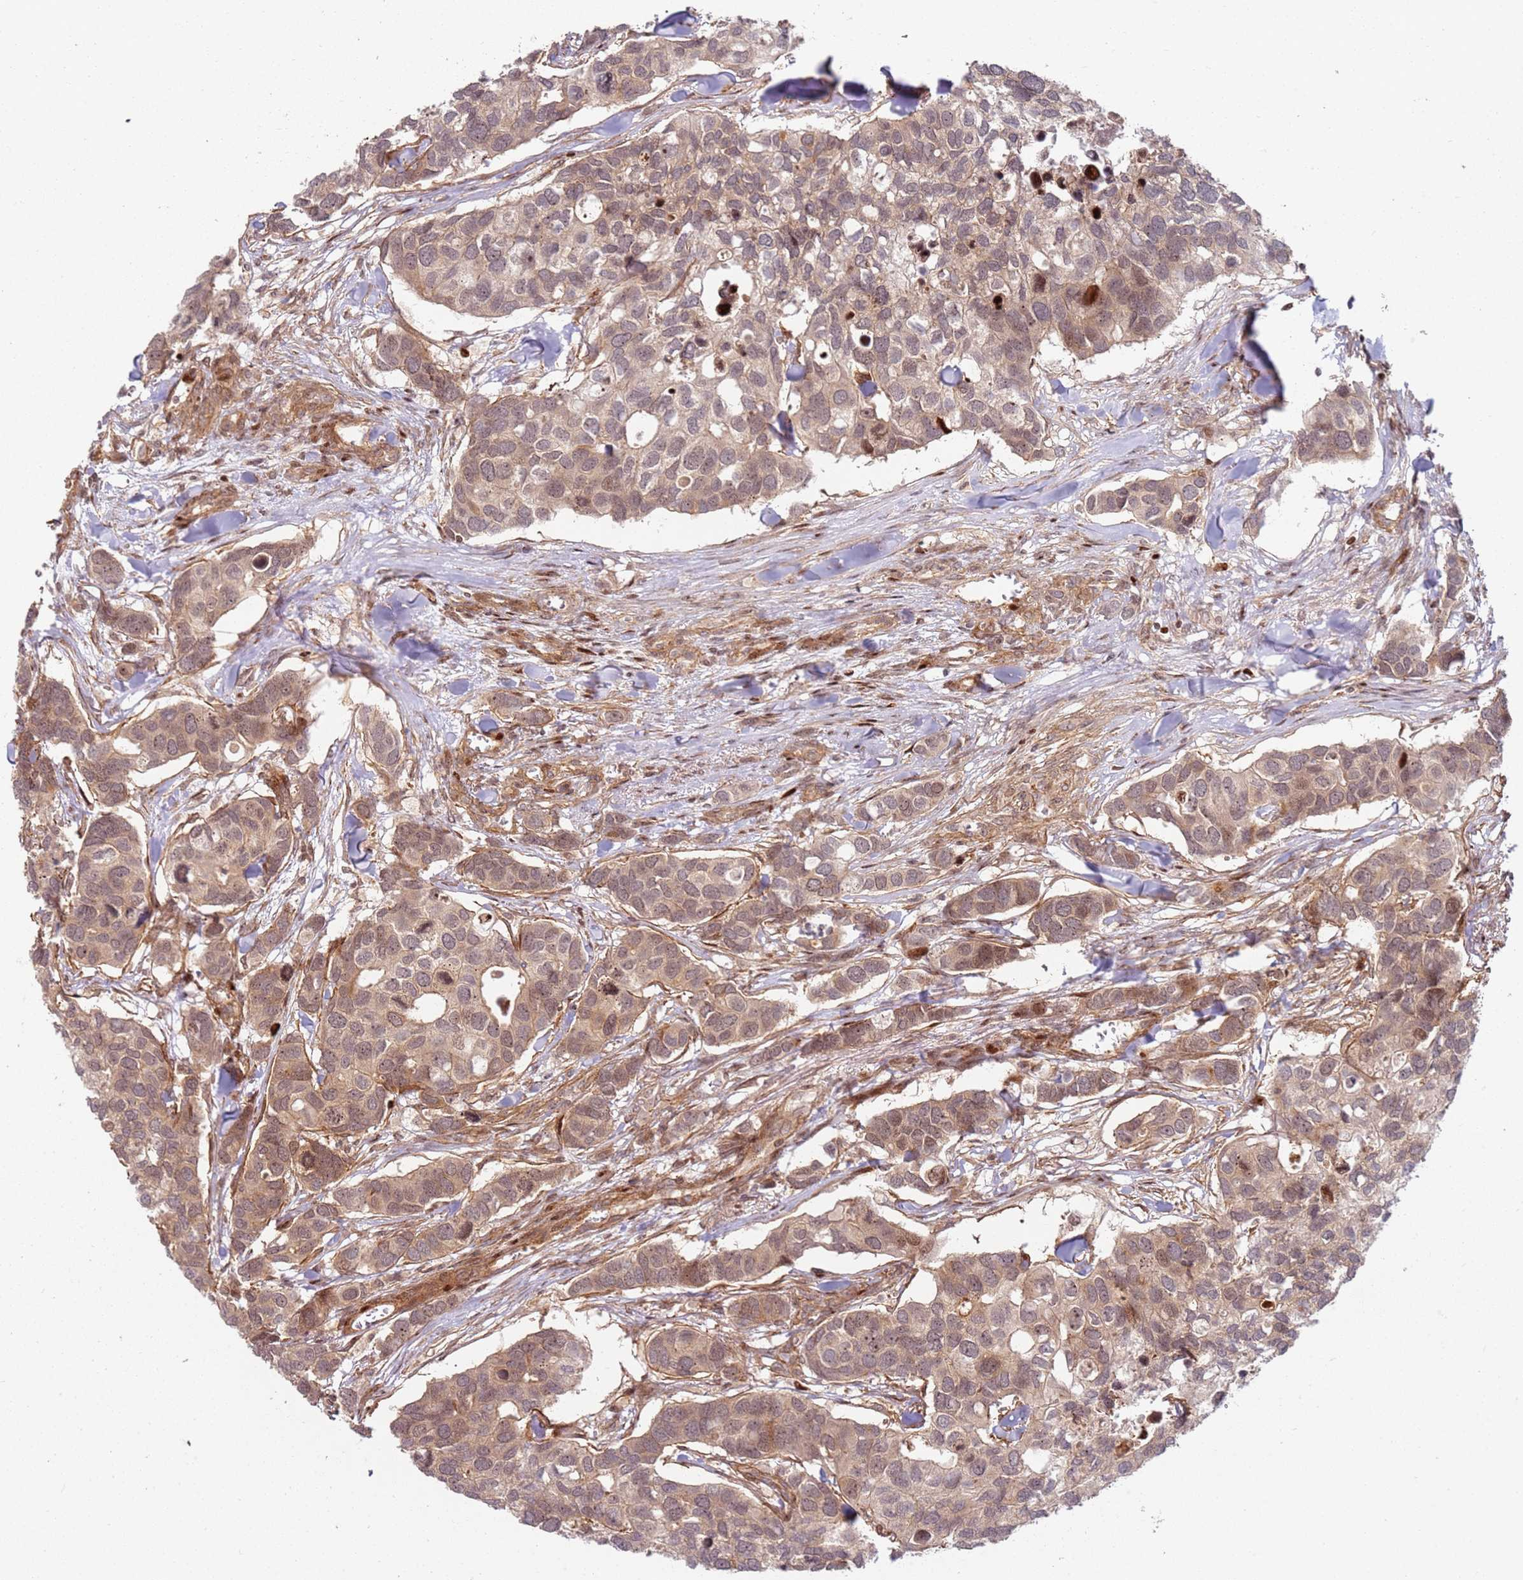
{"staining": {"intensity": "weak", "quantity": ">75%", "location": "cytoplasmic/membranous,nuclear"}, "tissue": "breast cancer", "cell_type": "Tumor cells", "image_type": "cancer", "snomed": [{"axis": "morphology", "description": "Duct carcinoma"}, {"axis": "topography", "description": "Breast"}], "caption": "IHC of invasive ductal carcinoma (breast) reveals low levels of weak cytoplasmic/membranous and nuclear positivity in approximately >75% of tumor cells. Nuclei are stained in blue.", "gene": "TMEM233", "patient": {"sex": "female", "age": 83}}